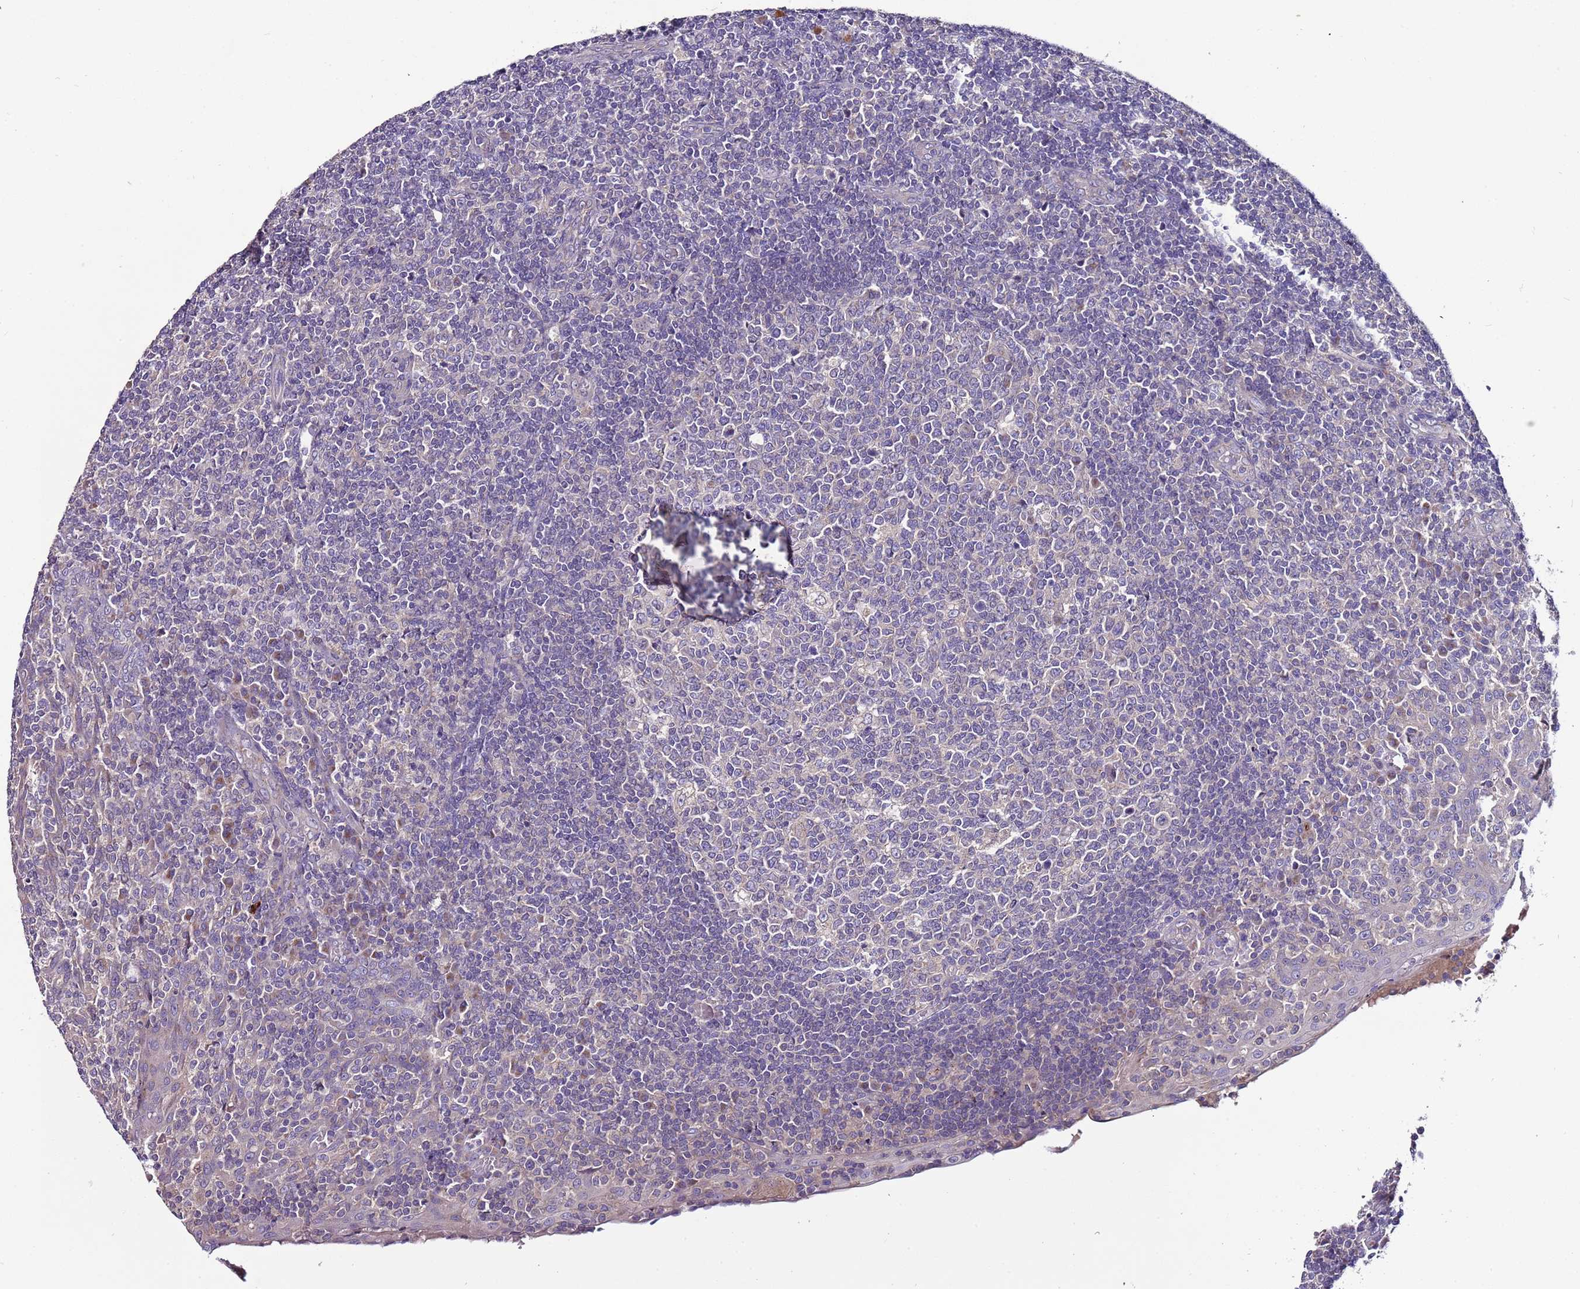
{"staining": {"intensity": "negative", "quantity": "none", "location": "none"}, "tissue": "tonsil", "cell_type": "Germinal center cells", "image_type": "normal", "snomed": [{"axis": "morphology", "description": "Normal tissue, NOS"}, {"axis": "topography", "description": "Tonsil"}], "caption": "An image of tonsil stained for a protein exhibits no brown staining in germinal center cells.", "gene": "FAM20A", "patient": {"sex": "female", "age": 19}}